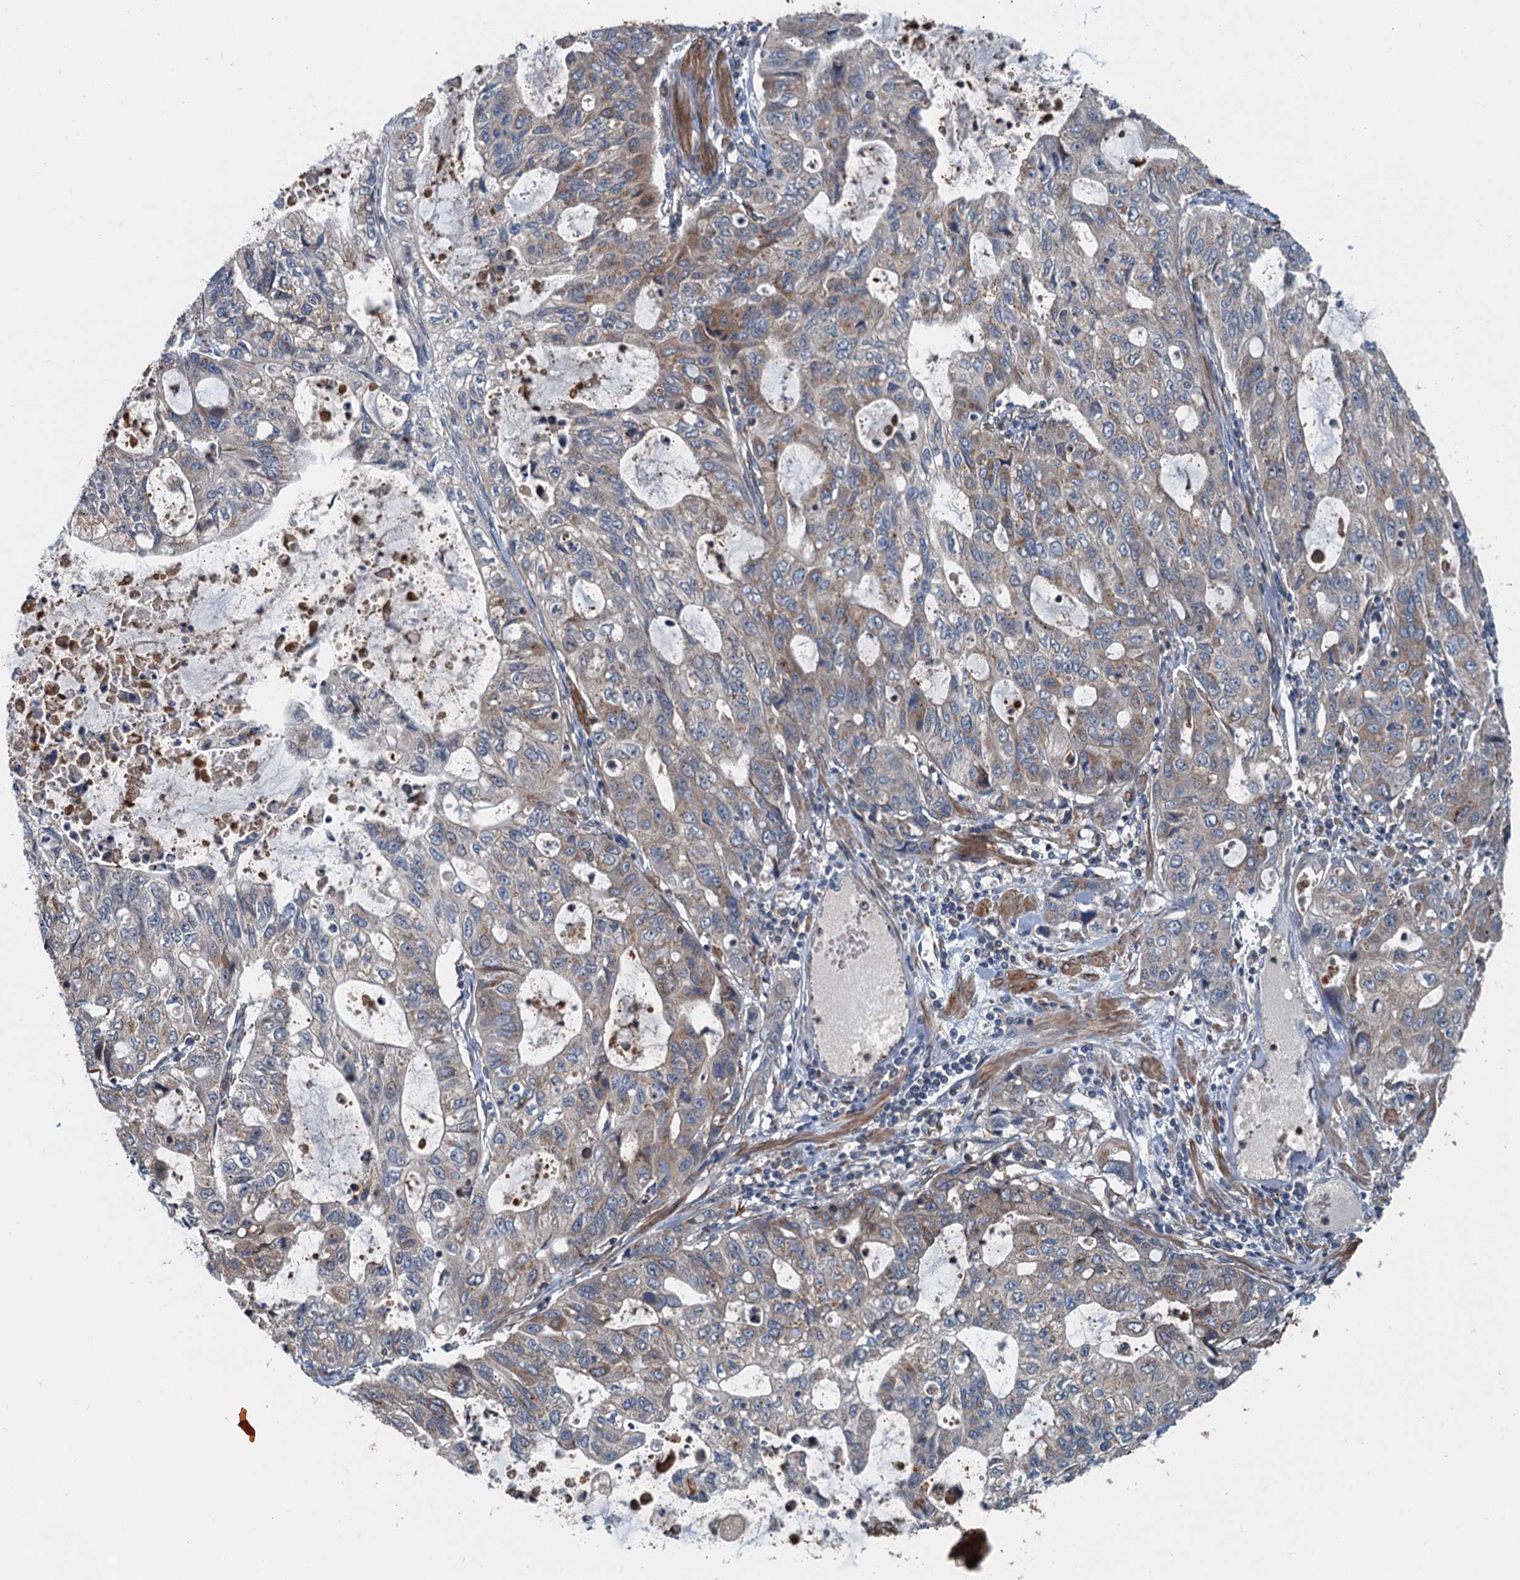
{"staining": {"intensity": "weak", "quantity": "25%-75%", "location": "cytoplasmic/membranous"}, "tissue": "stomach cancer", "cell_type": "Tumor cells", "image_type": "cancer", "snomed": [{"axis": "morphology", "description": "Adenocarcinoma, NOS"}, {"axis": "topography", "description": "Stomach, upper"}], "caption": "There is low levels of weak cytoplasmic/membranous positivity in tumor cells of stomach cancer, as demonstrated by immunohistochemical staining (brown color).", "gene": "ANKRD26", "patient": {"sex": "female", "age": 52}}